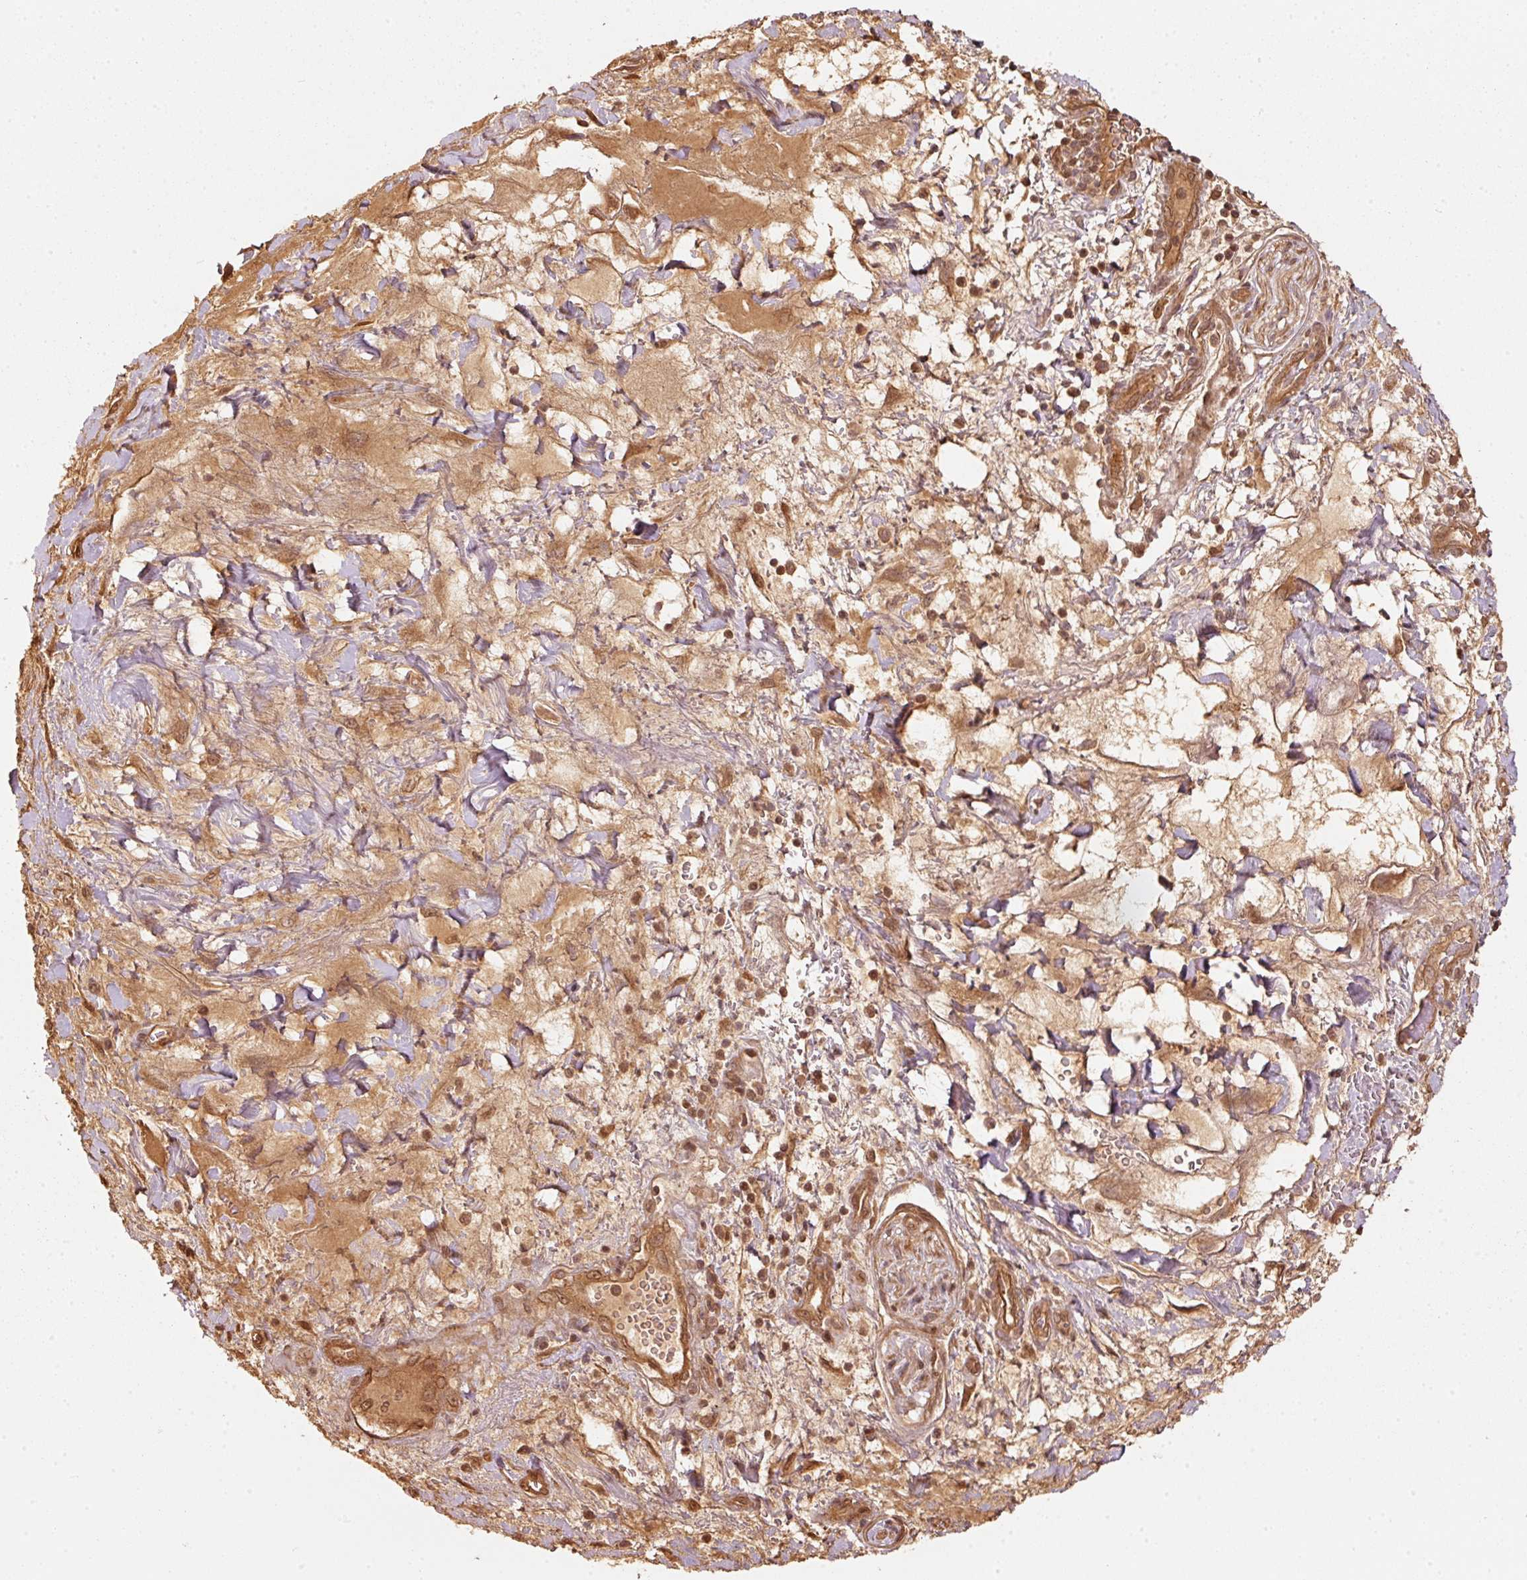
{"staining": {"intensity": "strong", "quantity": ">75%", "location": "cytoplasmic/membranous,nuclear"}, "tissue": "pancreatic cancer", "cell_type": "Tumor cells", "image_type": "cancer", "snomed": [{"axis": "morphology", "description": "Adenocarcinoma, NOS"}, {"axis": "topography", "description": "Pancreas"}], "caption": "Pancreatic cancer stained for a protein (brown) displays strong cytoplasmic/membranous and nuclear positive staining in about >75% of tumor cells.", "gene": "STAU1", "patient": {"sex": "male", "age": 68}}